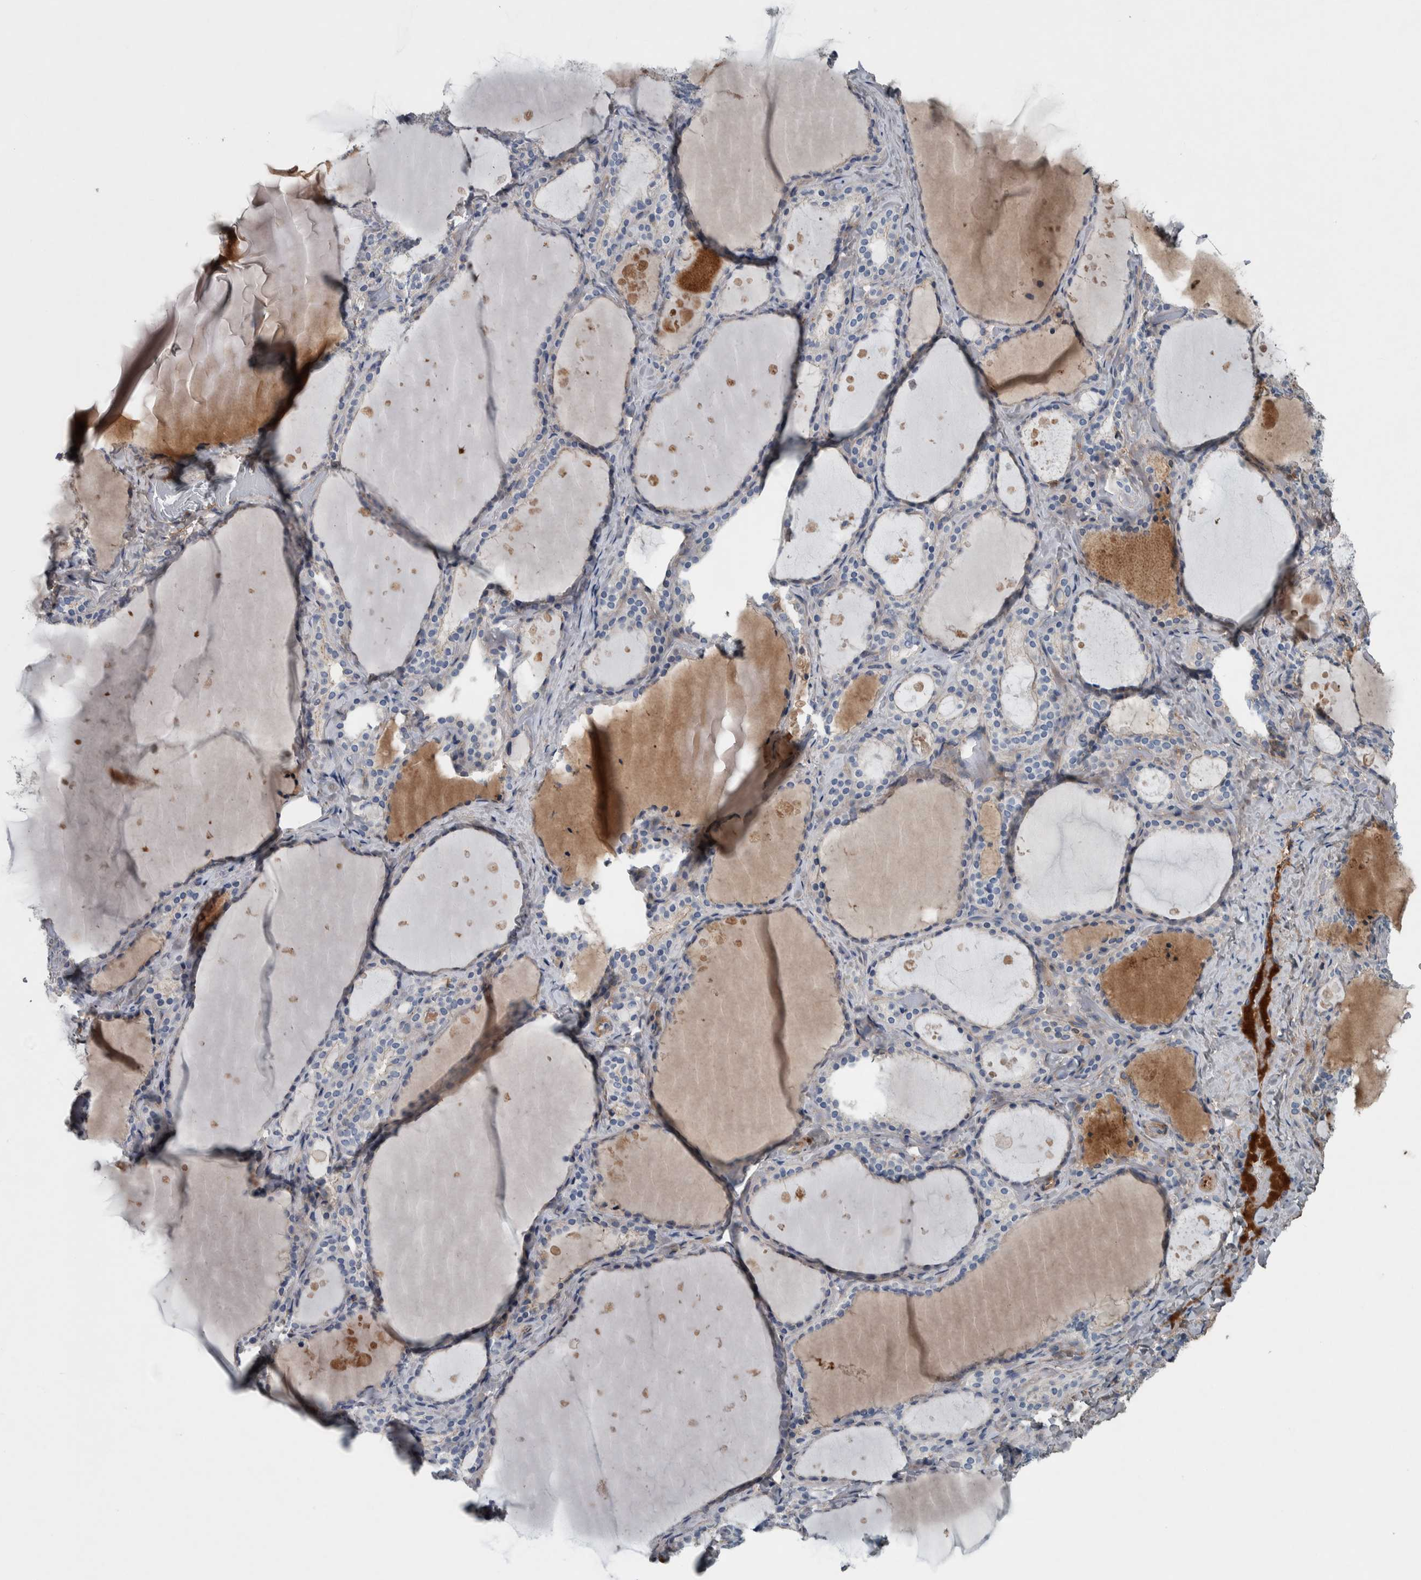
{"staining": {"intensity": "negative", "quantity": "none", "location": "none"}, "tissue": "thyroid gland", "cell_type": "Glandular cells", "image_type": "normal", "snomed": [{"axis": "morphology", "description": "Normal tissue, NOS"}, {"axis": "topography", "description": "Thyroid gland"}], "caption": "The histopathology image displays no staining of glandular cells in unremarkable thyroid gland. The staining is performed using DAB brown chromogen with nuclei counter-stained in using hematoxylin.", "gene": "SERPINC1", "patient": {"sex": "female", "age": 44}}